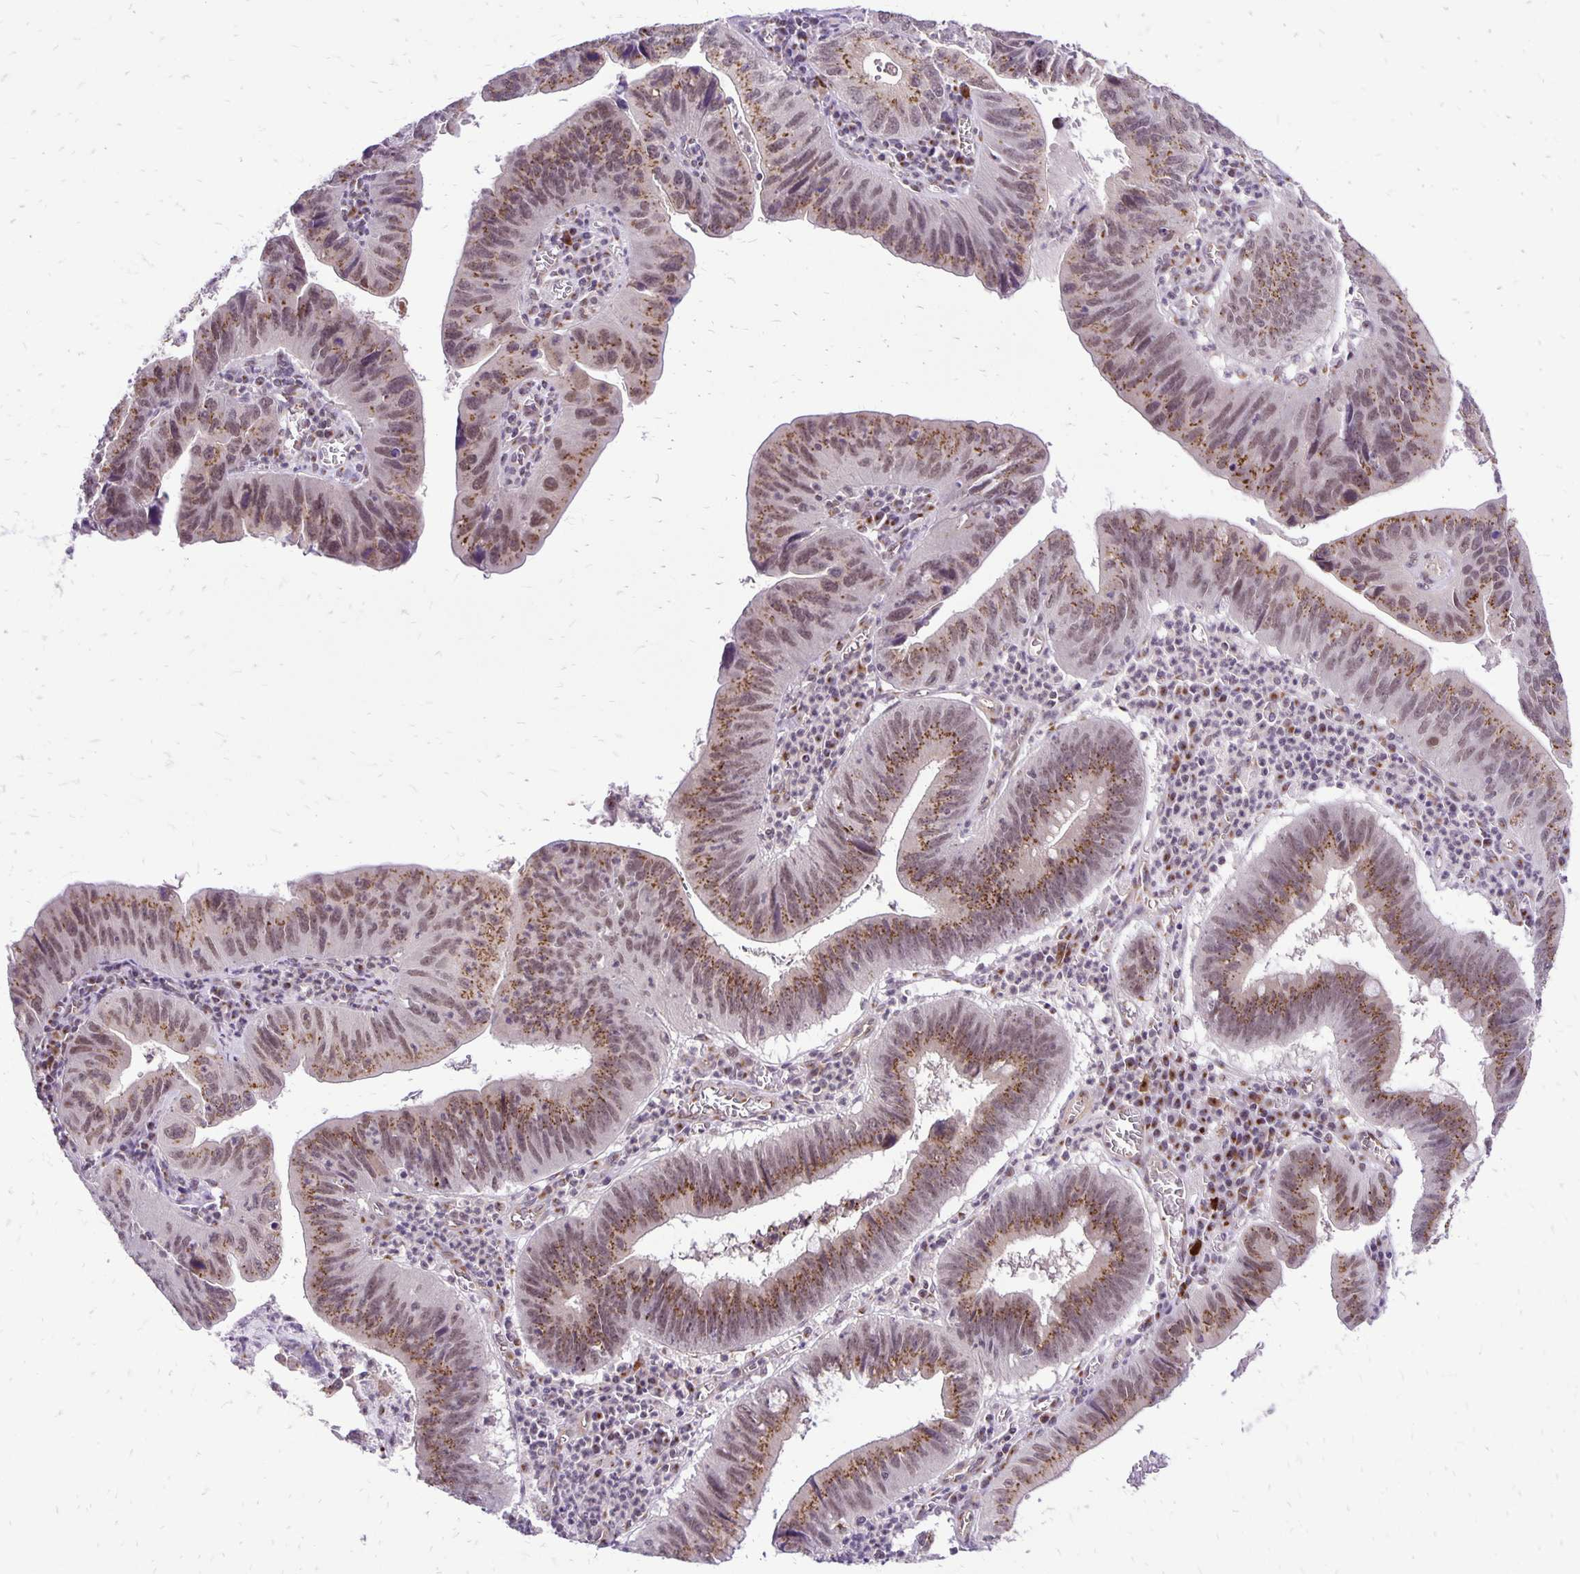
{"staining": {"intensity": "moderate", "quantity": ">75%", "location": "nuclear"}, "tissue": "stomach cancer", "cell_type": "Tumor cells", "image_type": "cancer", "snomed": [{"axis": "morphology", "description": "Adenocarcinoma, NOS"}, {"axis": "topography", "description": "Stomach"}], "caption": "Stomach cancer stained with a brown dye shows moderate nuclear positive expression in about >75% of tumor cells.", "gene": "GOLGA5", "patient": {"sex": "male", "age": 59}}